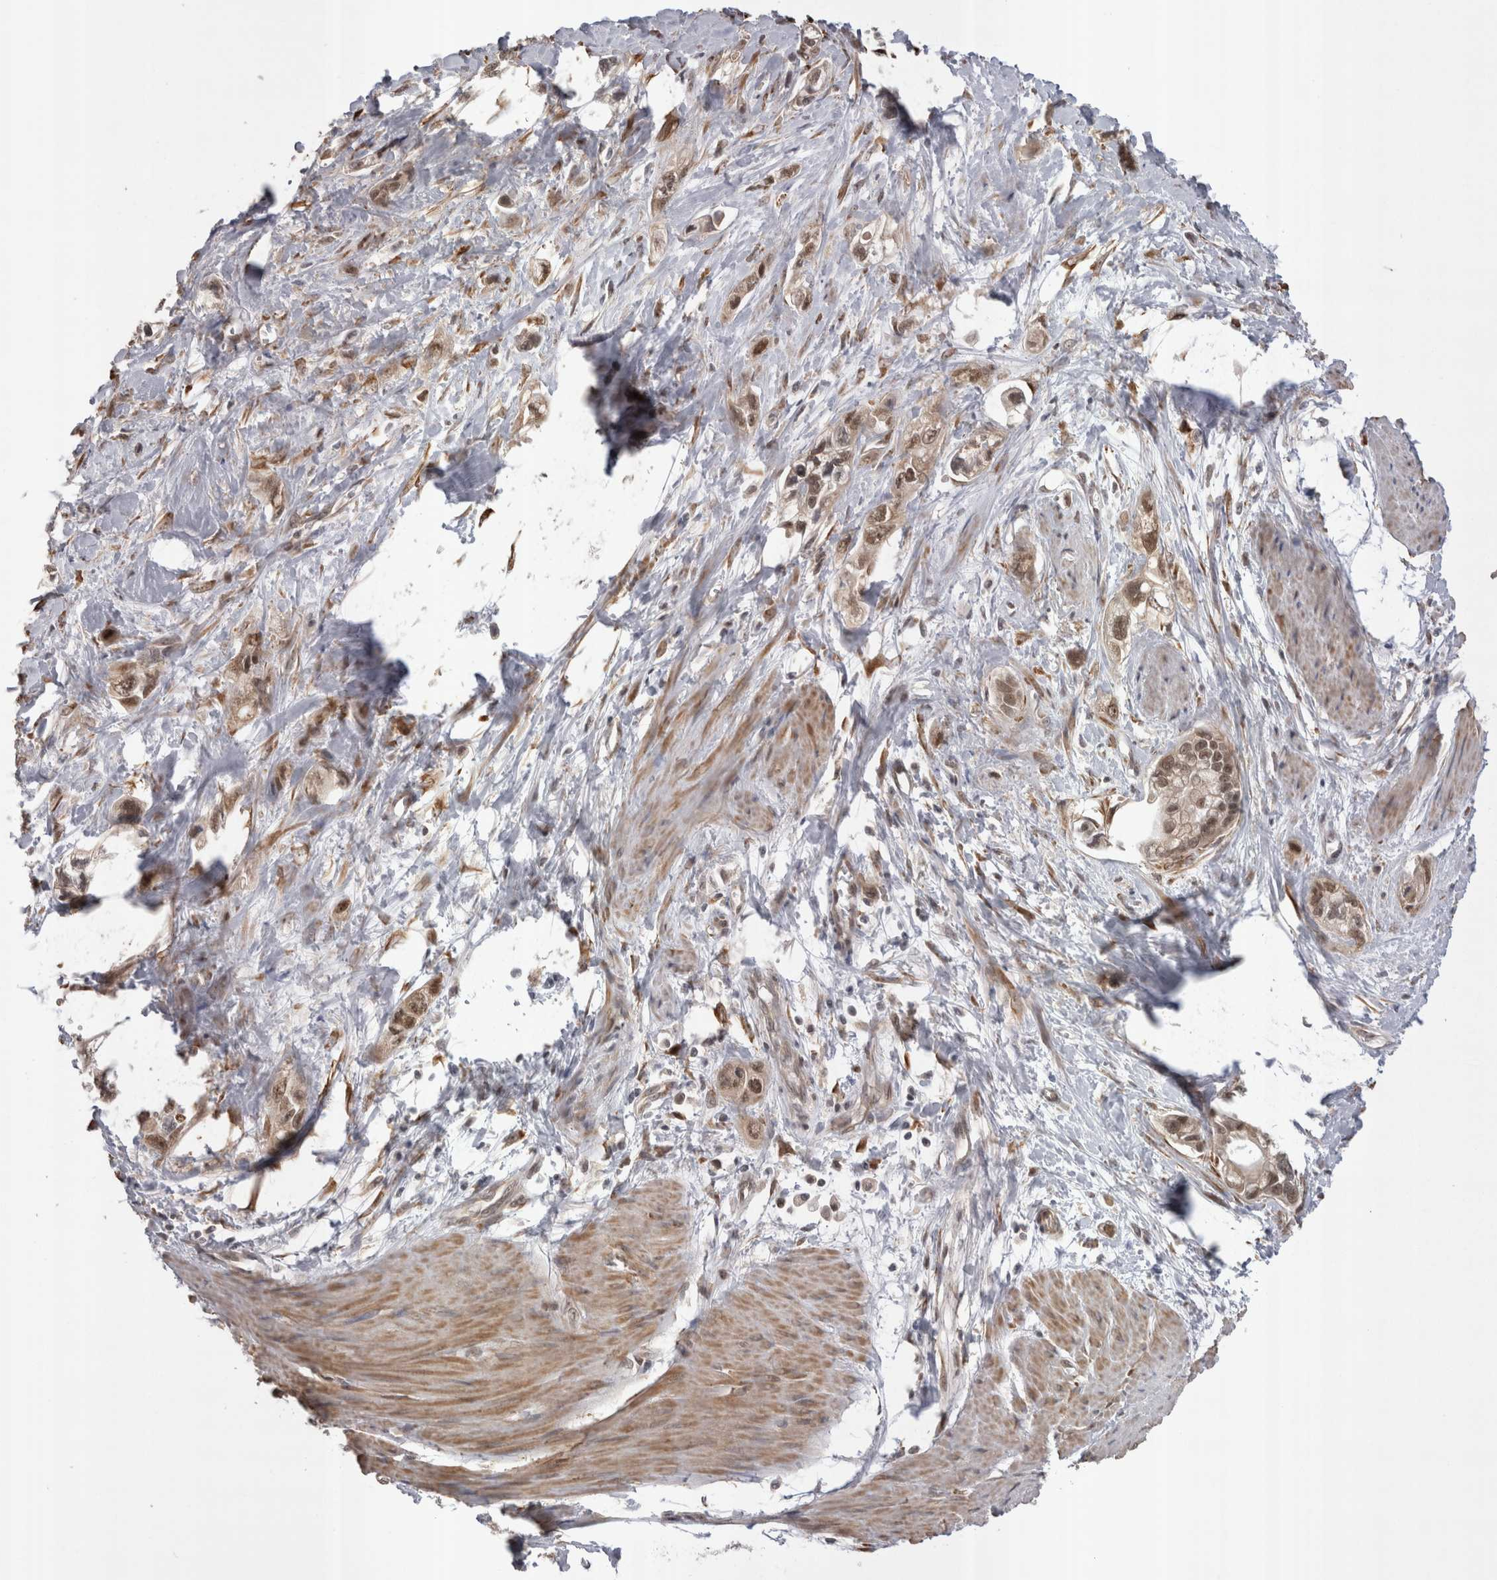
{"staining": {"intensity": "moderate", "quantity": ">75%", "location": "cytoplasmic/membranous,nuclear"}, "tissue": "pancreatic cancer", "cell_type": "Tumor cells", "image_type": "cancer", "snomed": [{"axis": "morphology", "description": "Adenocarcinoma, NOS"}, {"axis": "topography", "description": "Pancreas"}], "caption": "Immunohistochemical staining of human pancreatic cancer displays medium levels of moderate cytoplasmic/membranous and nuclear staining in about >75% of tumor cells.", "gene": "EXOSC4", "patient": {"sex": "male", "age": 74}}